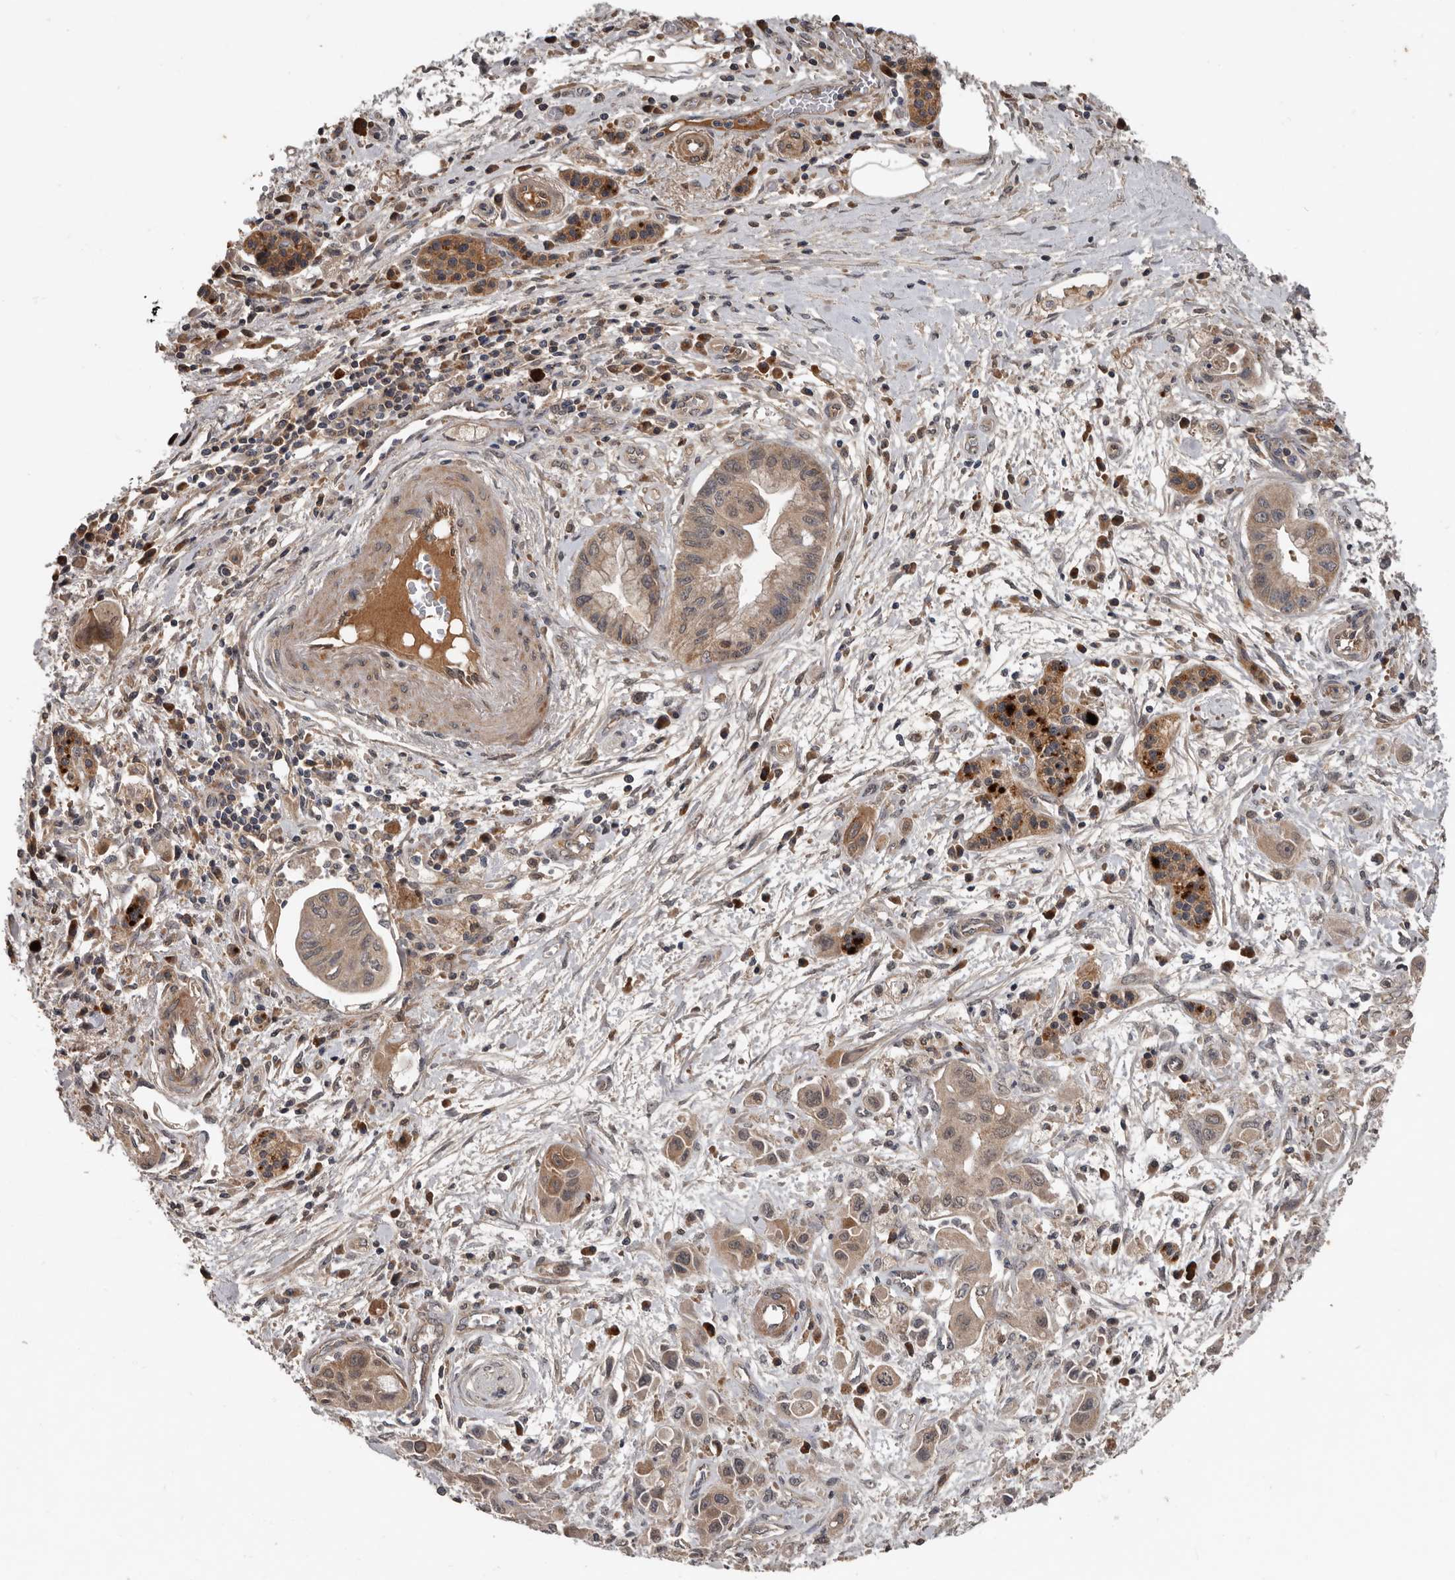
{"staining": {"intensity": "weak", "quantity": "<25%", "location": "cytoplasmic/membranous,nuclear"}, "tissue": "pancreatic cancer", "cell_type": "Tumor cells", "image_type": "cancer", "snomed": [{"axis": "morphology", "description": "Adenocarcinoma, NOS"}, {"axis": "topography", "description": "Pancreas"}], "caption": "The histopathology image reveals no staining of tumor cells in pancreatic cancer.", "gene": "DNAJB4", "patient": {"sex": "female", "age": 73}}